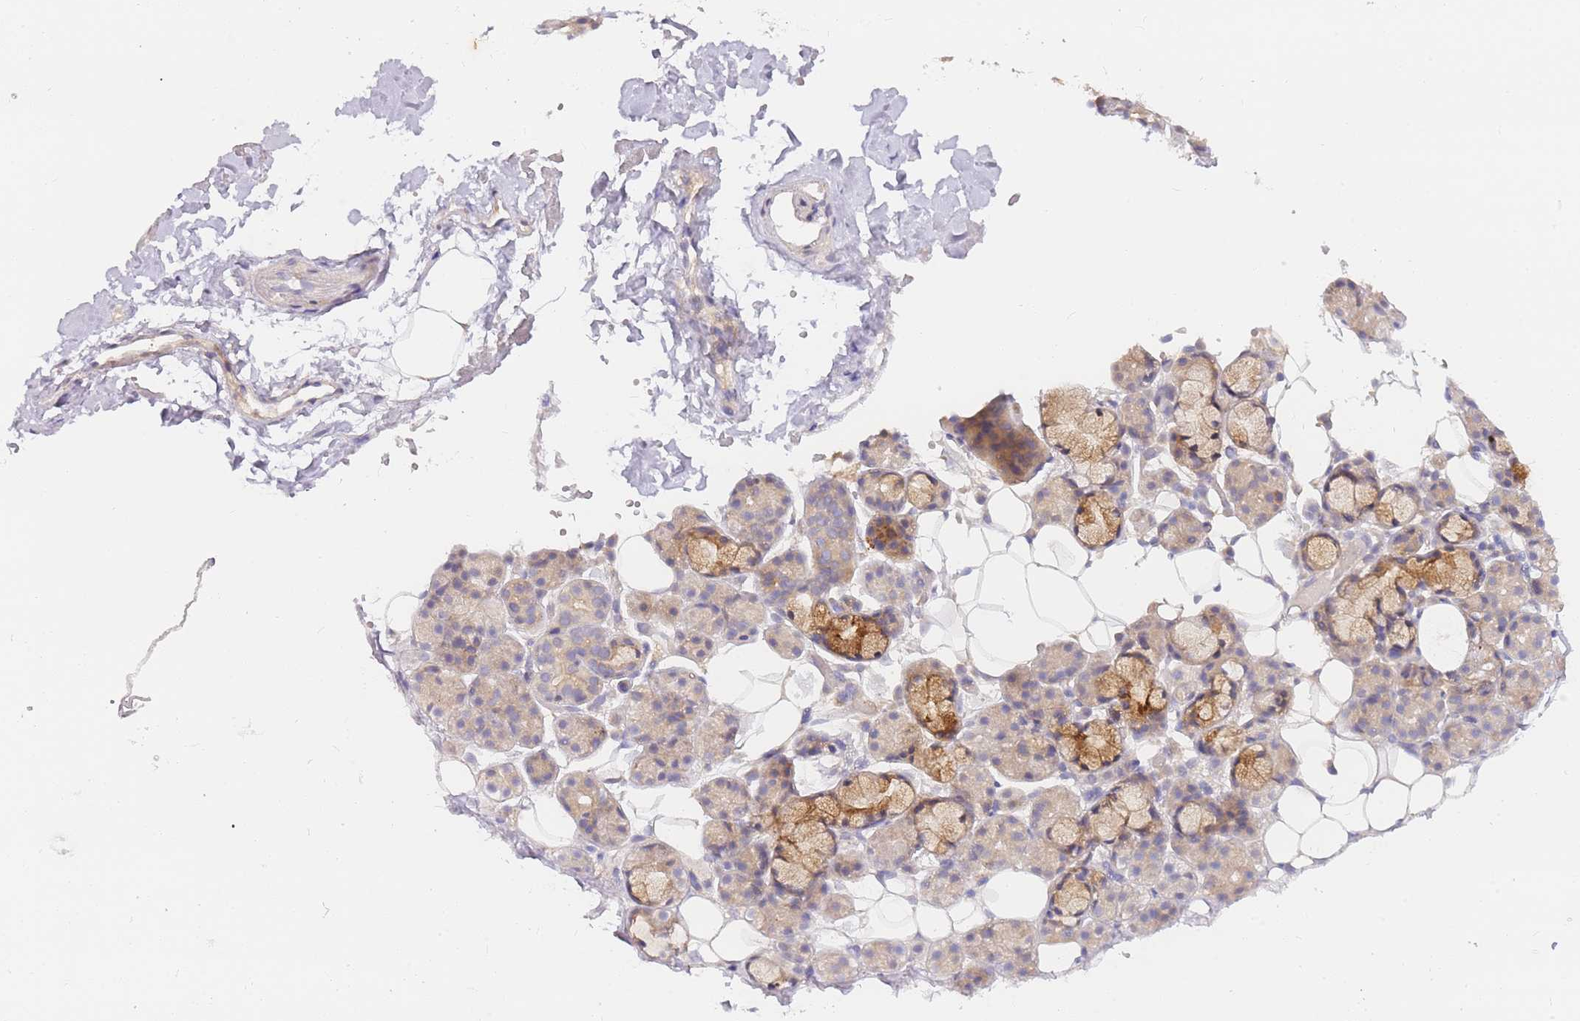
{"staining": {"intensity": "moderate", "quantity": "<25%", "location": "cytoplasmic/membranous"}, "tissue": "salivary gland", "cell_type": "Glandular cells", "image_type": "normal", "snomed": [{"axis": "morphology", "description": "Normal tissue, NOS"}, {"axis": "topography", "description": "Salivary gland"}], "caption": "Immunohistochemistry (DAB (3,3'-diaminobenzidine)) staining of unremarkable salivary gland displays moderate cytoplasmic/membranous protein positivity in about <25% of glandular cells. (DAB (3,3'-diaminobenzidine) IHC with brightfield microscopy, high magnification).", "gene": "ZNF577", "patient": {"sex": "male", "age": 63}}